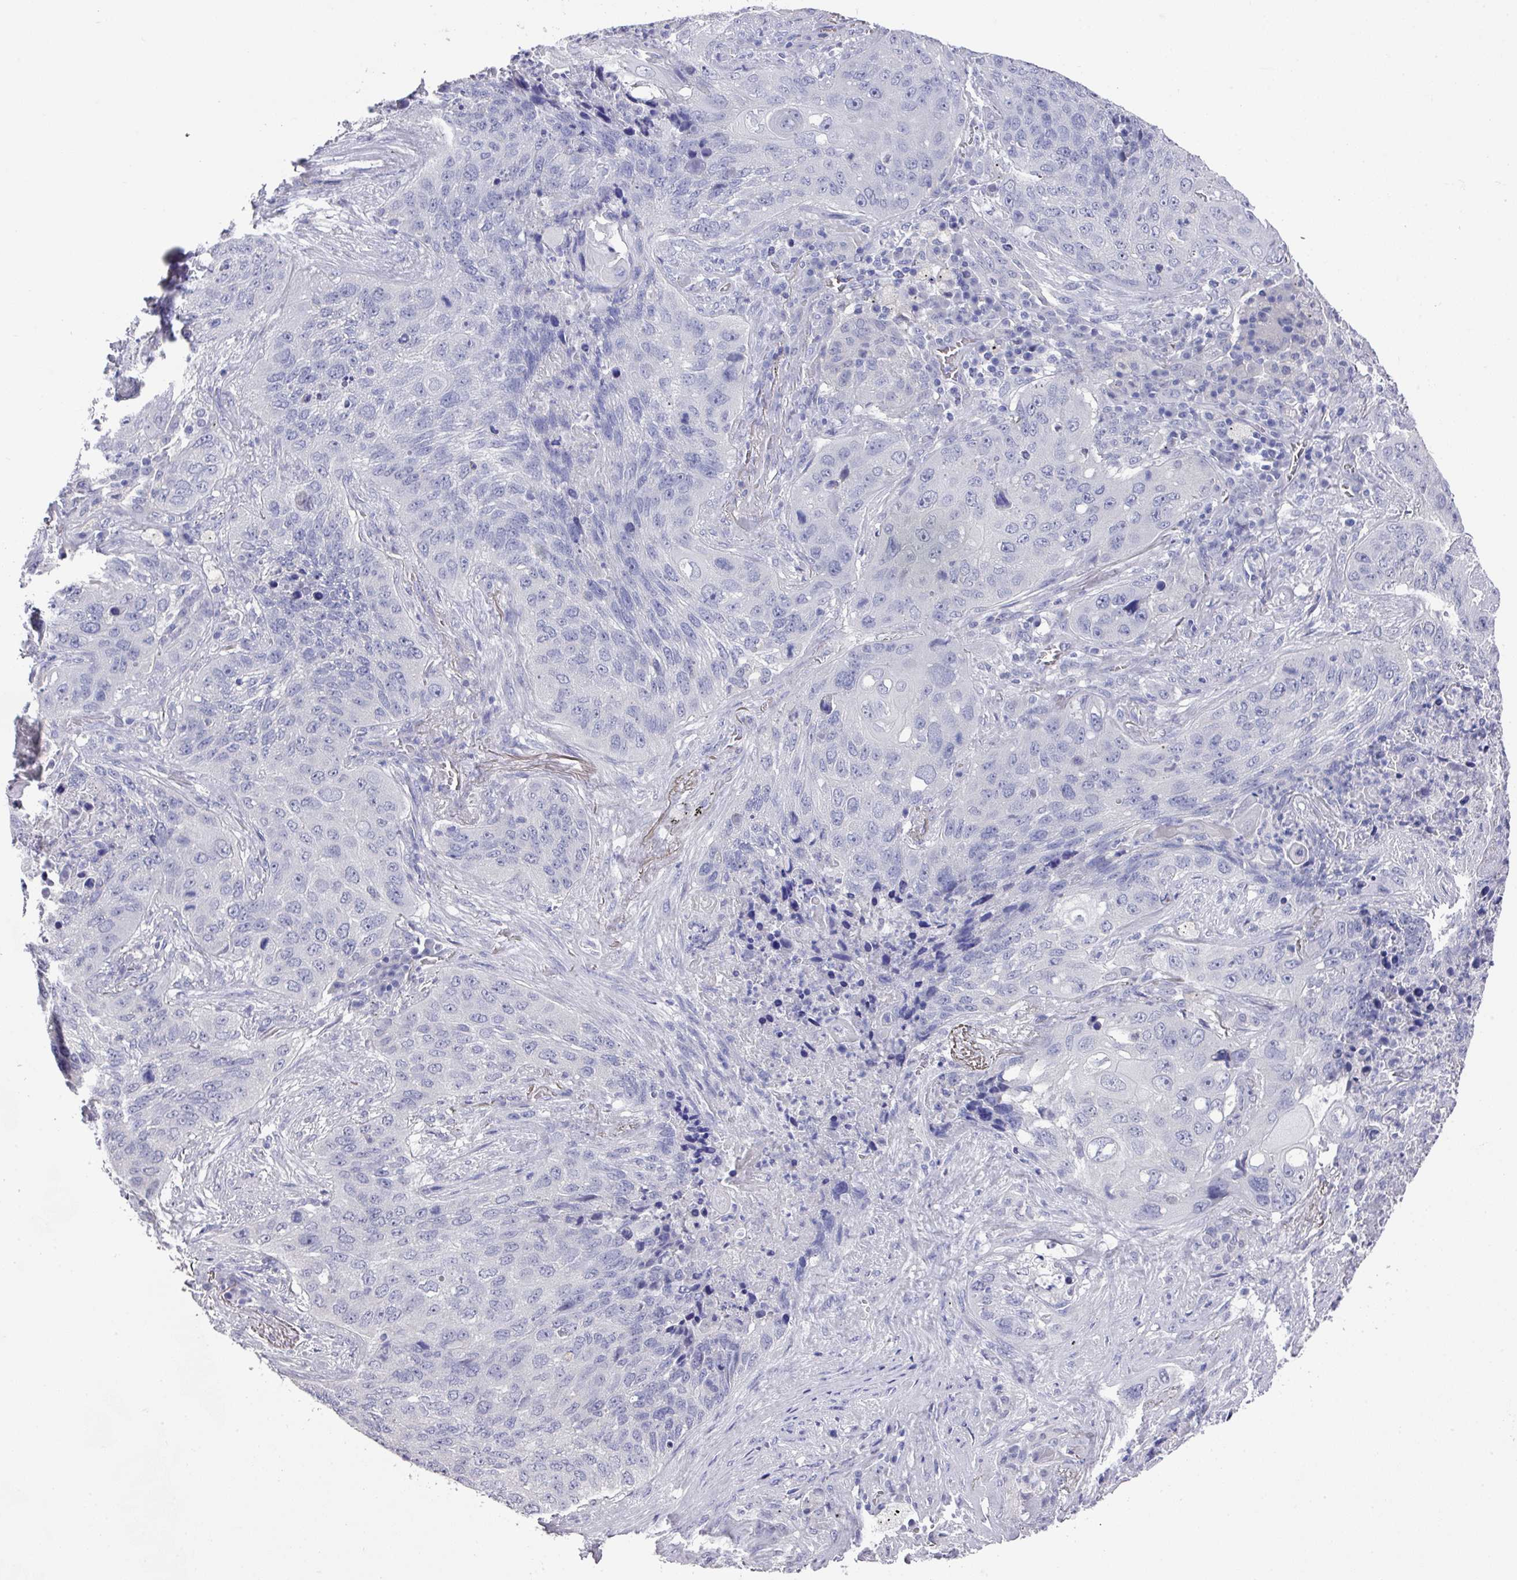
{"staining": {"intensity": "negative", "quantity": "none", "location": "none"}, "tissue": "lung cancer", "cell_type": "Tumor cells", "image_type": "cancer", "snomed": [{"axis": "morphology", "description": "Squamous cell carcinoma, NOS"}, {"axis": "topography", "description": "Lung"}], "caption": "Protein analysis of lung squamous cell carcinoma reveals no significant positivity in tumor cells.", "gene": "DAZL", "patient": {"sex": "female", "age": 63}}